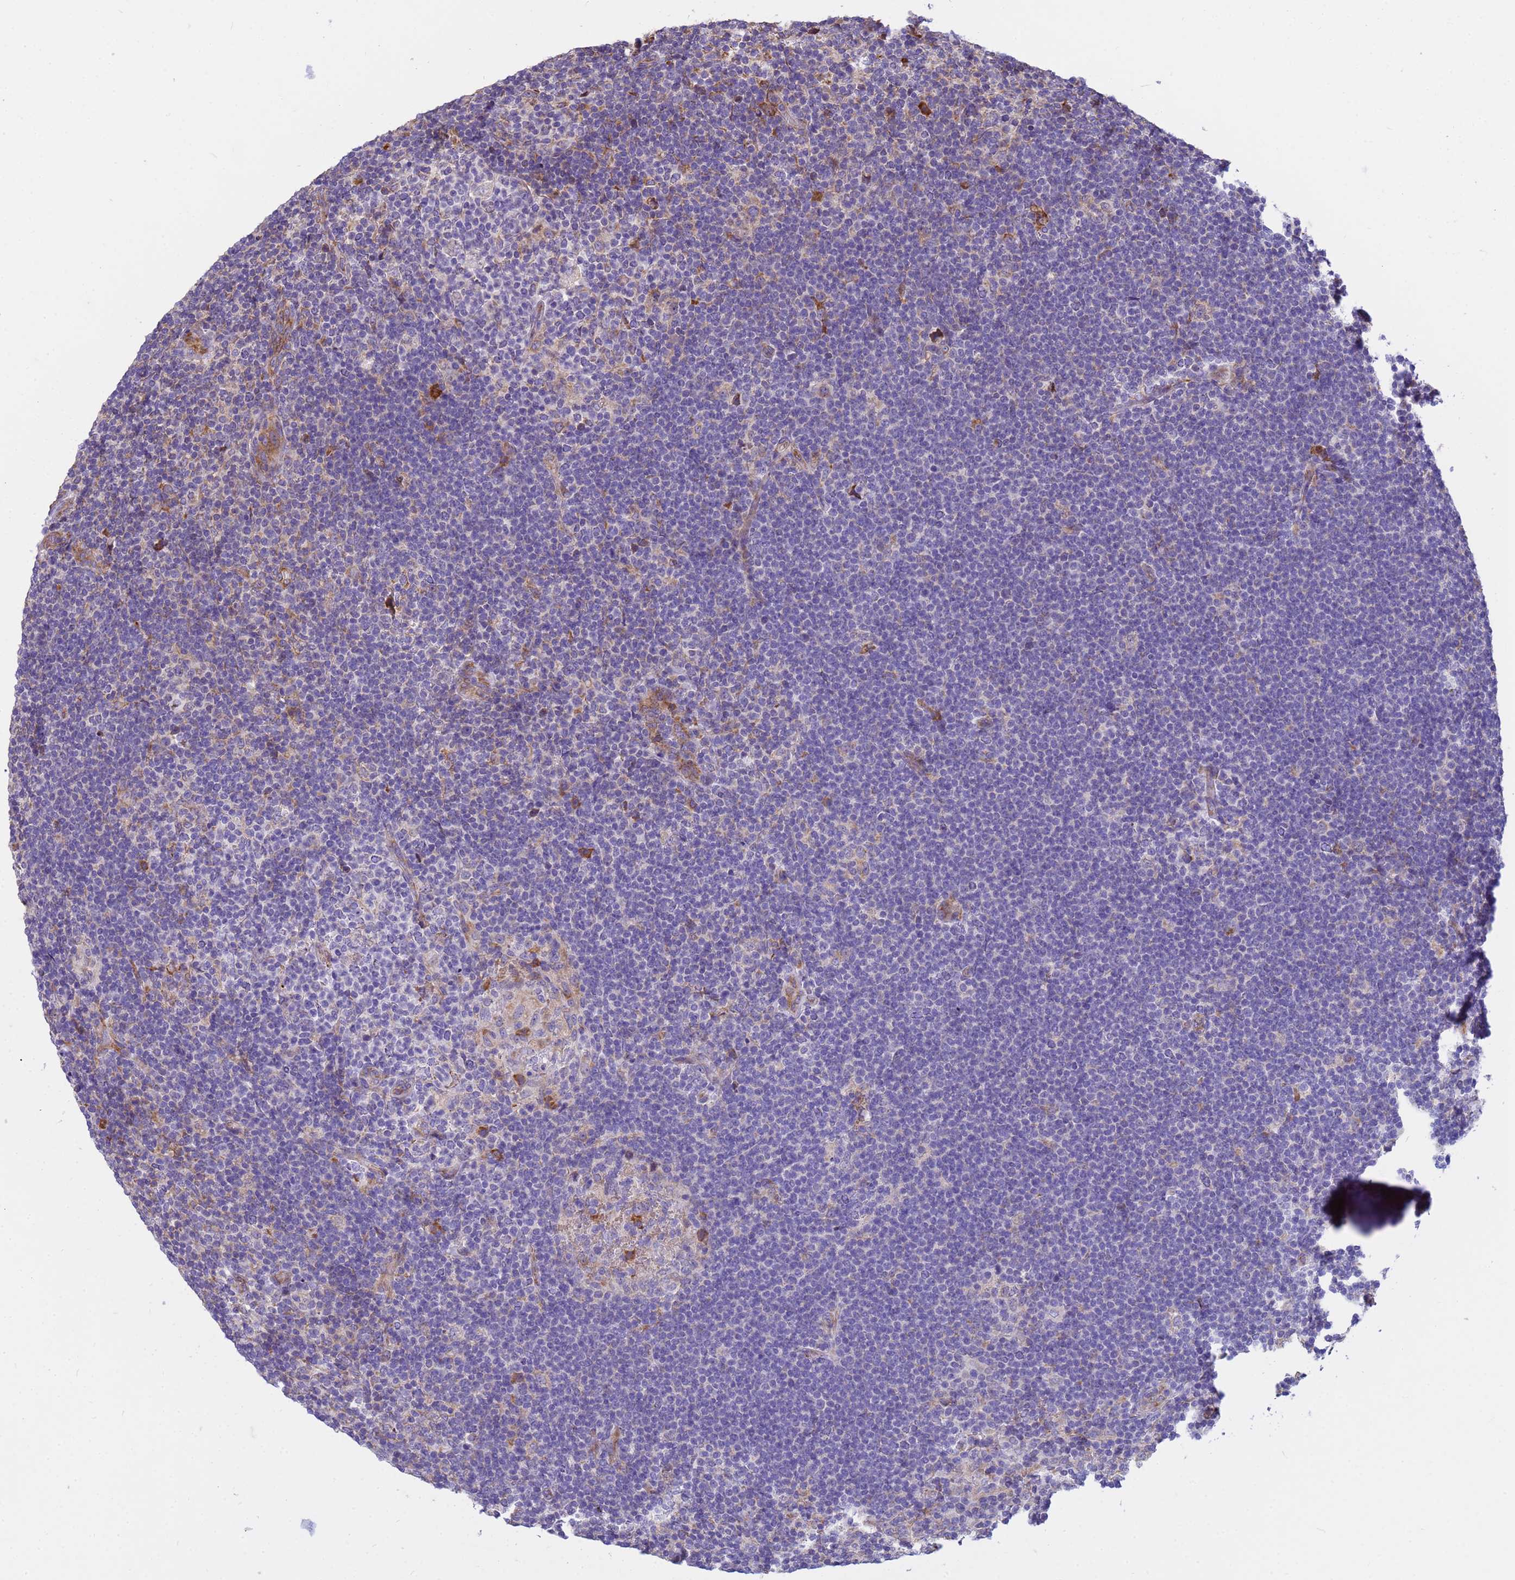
{"staining": {"intensity": "weak", "quantity": "25%-75%", "location": "cytoplasmic/membranous"}, "tissue": "lymphoma", "cell_type": "Tumor cells", "image_type": "cancer", "snomed": [{"axis": "morphology", "description": "Hodgkin's disease, NOS"}, {"axis": "topography", "description": "Lymph node"}], "caption": "Protein staining demonstrates weak cytoplasmic/membranous staining in about 25%-75% of tumor cells in lymphoma.", "gene": "THAP5", "patient": {"sex": "female", "age": 57}}